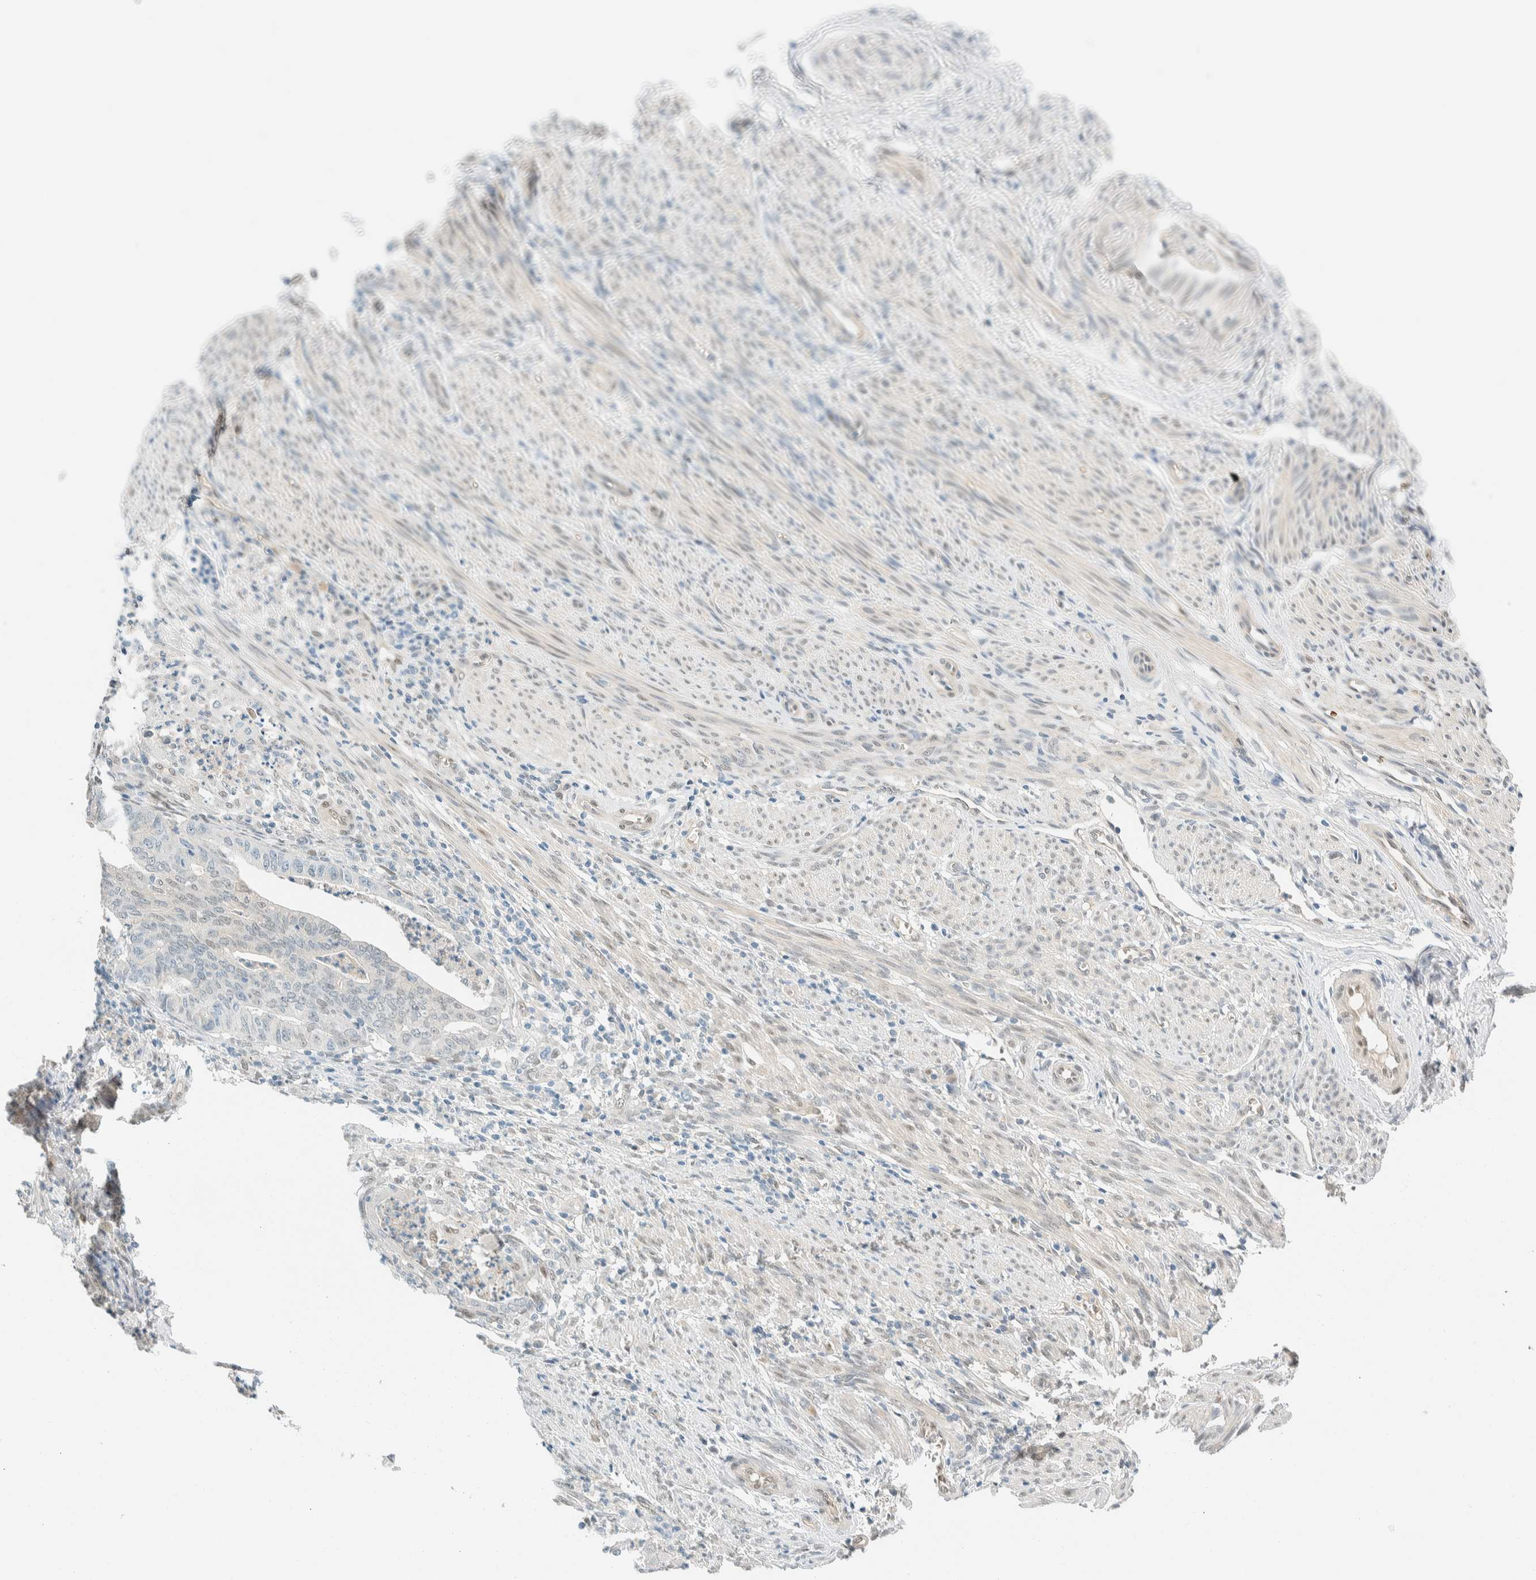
{"staining": {"intensity": "negative", "quantity": "none", "location": "none"}, "tissue": "endometrial cancer", "cell_type": "Tumor cells", "image_type": "cancer", "snomed": [{"axis": "morphology", "description": "Polyp, NOS"}, {"axis": "morphology", "description": "Adenocarcinoma, NOS"}, {"axis": "morphology", "description": "Adenoma, NOS"}, {"axis": "topography", "description": "Endometrium"}], "caption": "Immunohistochemical staining of adenoma (endometrial) reveals no significant expression in tumor cells. The staining was performed using DAB (3,3'-diaminobenzidine) to visualize the protein expression in brown, while the nuclei were stained in blue with hematoxylin (Magnification: 20x).", "gene": "TSTD2", "patient": {"sex": "female", "age": 79}}